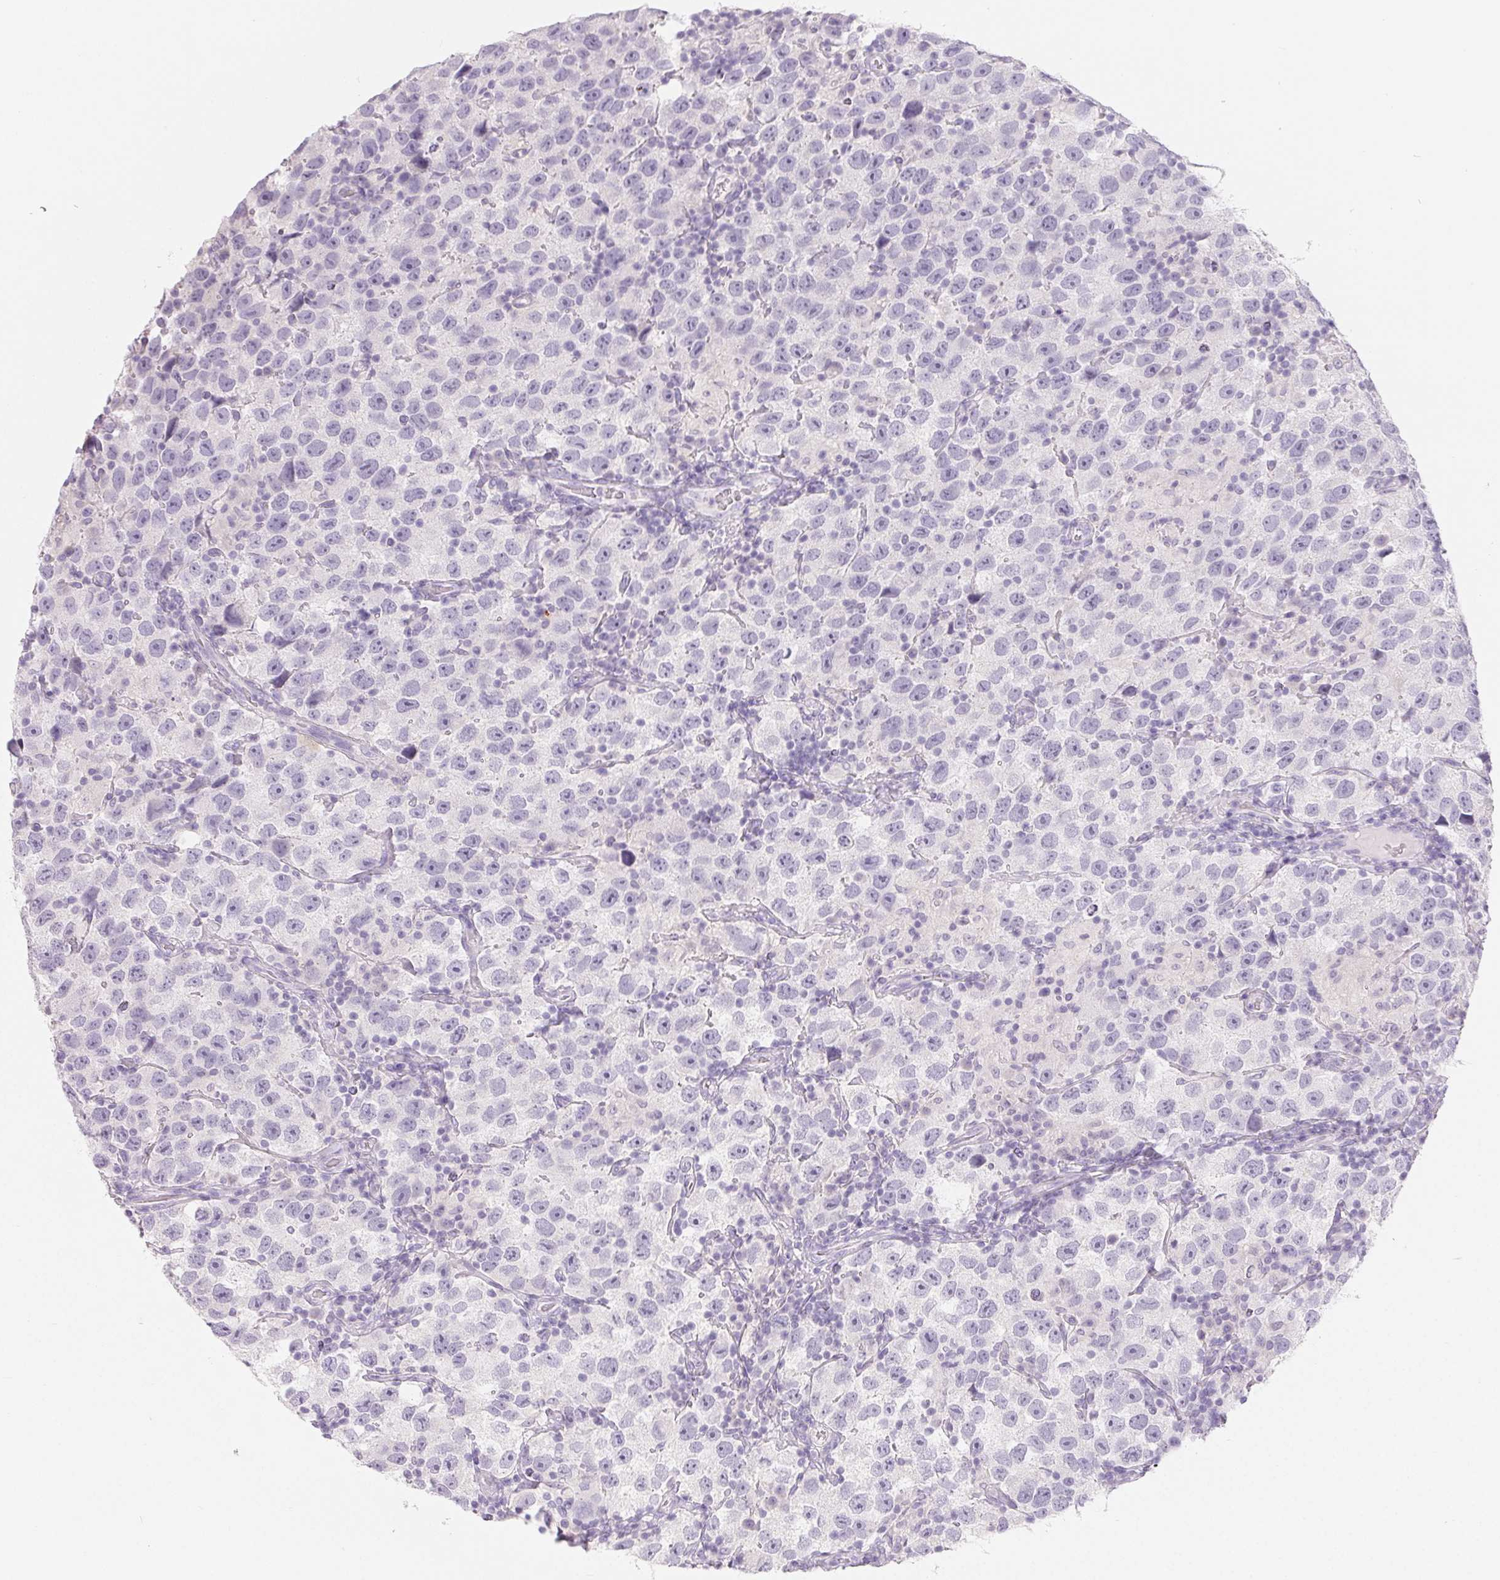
{"staining": {"intensity": "negative", "quantity": "none", "location": "none"}, "tissue": "testis cancer", "cell_type": "Tumor cells", "image_type": "cancer", "snomed": [{"axis": "morphology", "description": "Seminoma, NOS"}, {"axis": "topography", "description": "Testis"}], "caption": "Immunohistochemistry (IHC) of human seminoma (testis) displays no staining in tumor cells.", "gene": "SPACA5B", "patient": {"sex": "male", "age": 26}}